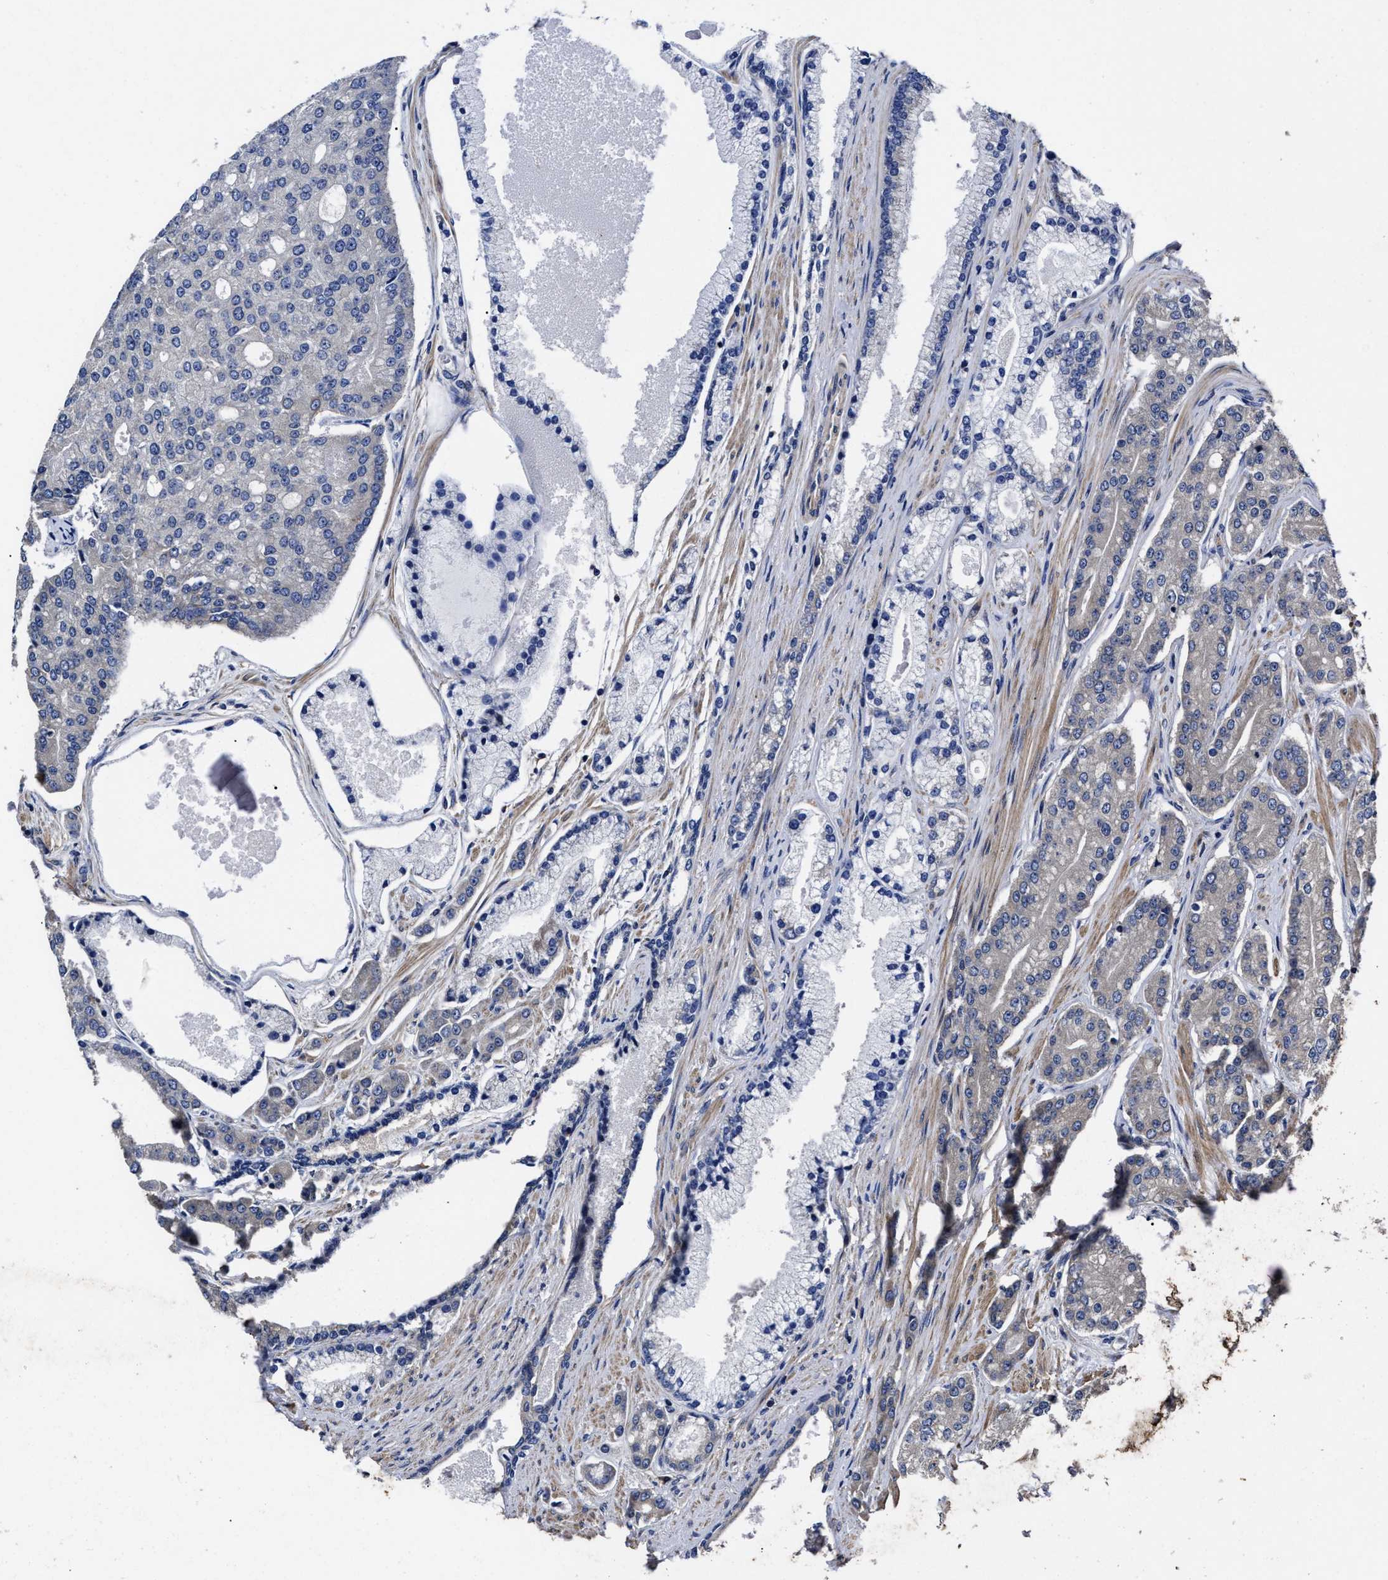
{"staining": {"intensity": "weak", "quantity": "<25%", "location": "cytoplasmic/membranous"}, "tissue": "prostate cancer", "cell_type": "Tumor cells", "image_type": "cancer", "snomed": [{"axis": "morphology", "description": "Adenocarcinoma, High grade"}, {"axis": "topography", "description": "Prostate"}], "caption": "Tumor cells are negative for protein expression in human adenocarcinoma (high-grade) (prostate). (Brightfield microscopy of DAB (3,3'-diaminobenzidine) immunohistochemistry (IHC) at high magnification).", "gene": "AVEN", "patient": {"sex": "male", "age": 71}}